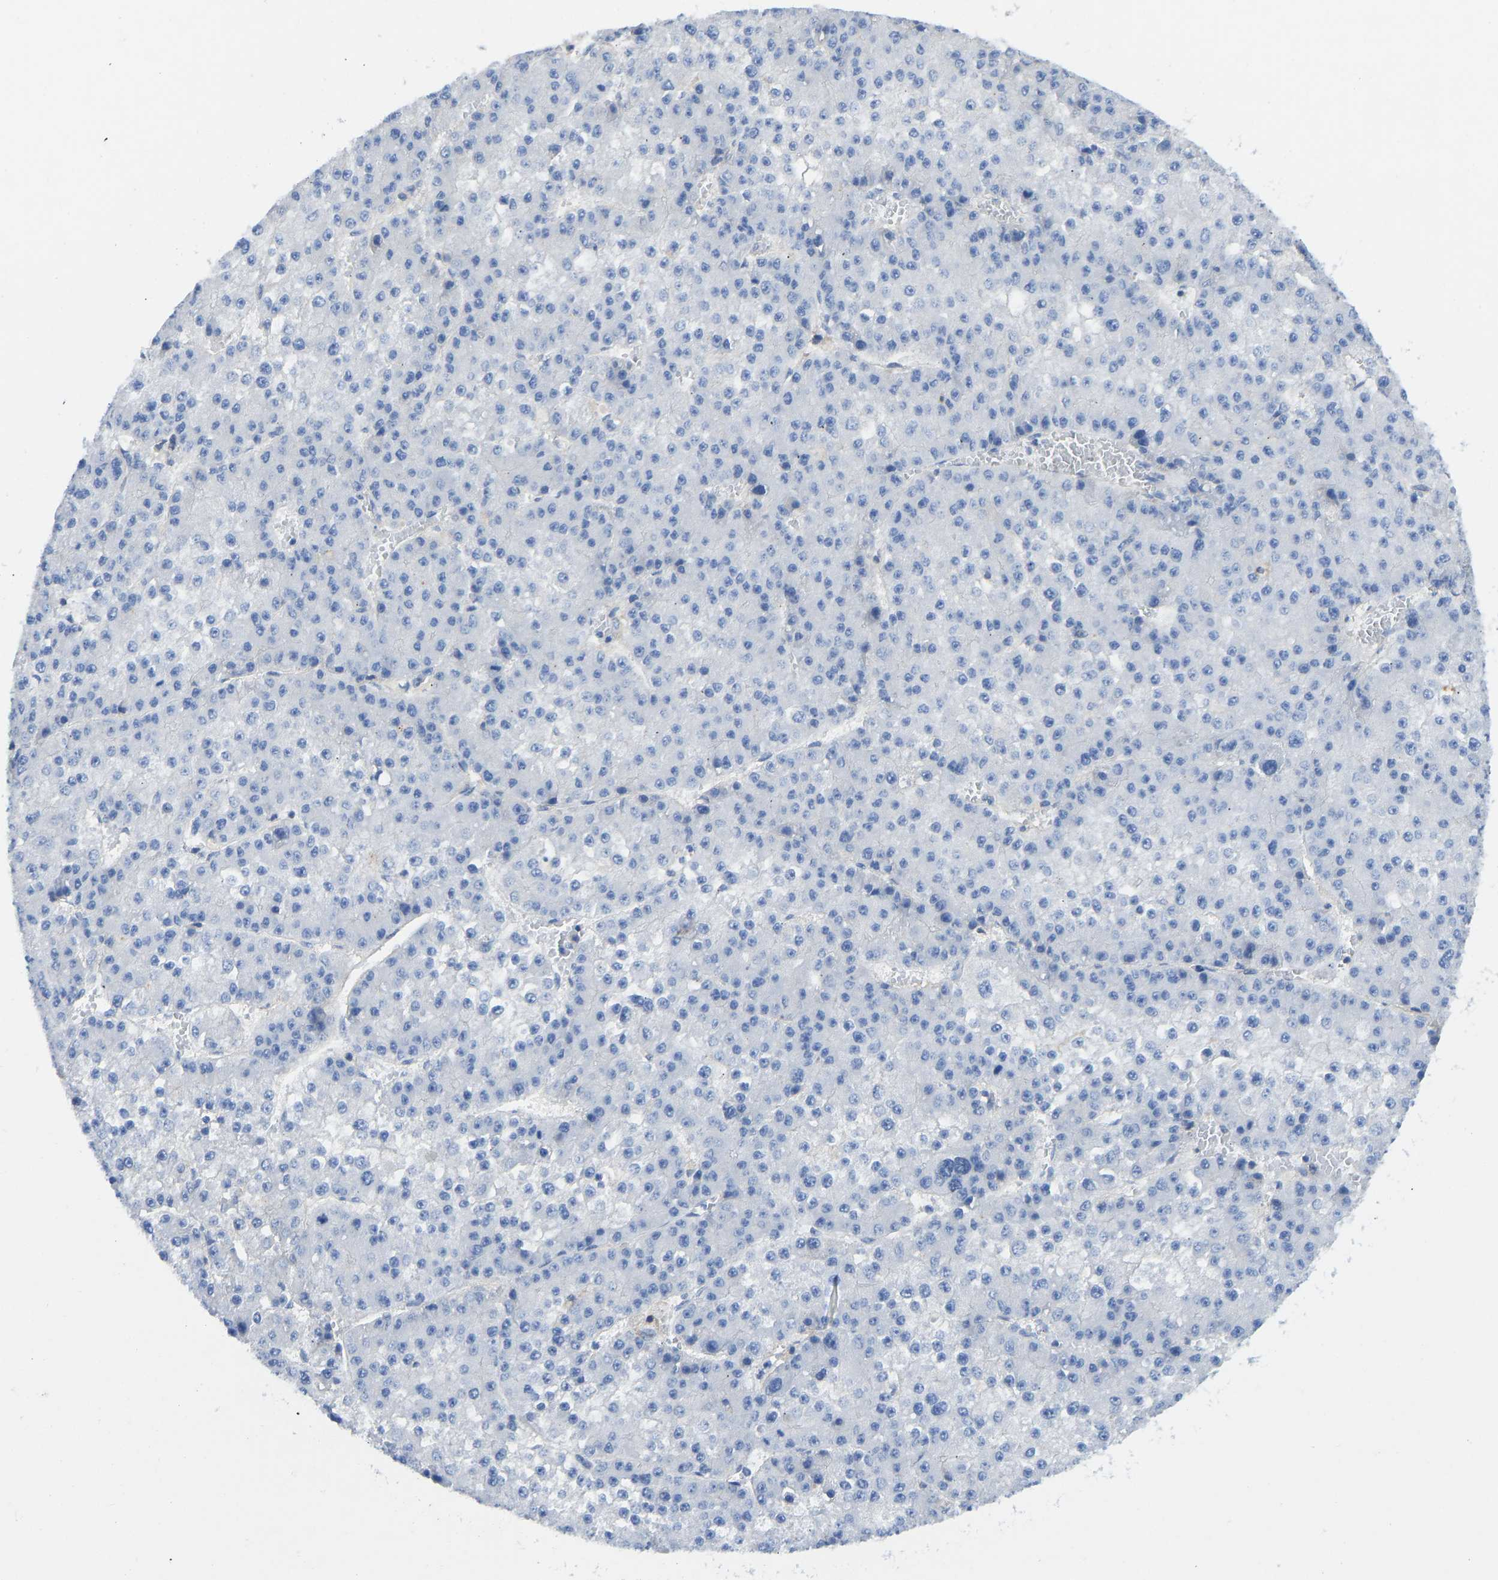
{"staining": {"intensity": "negative", "quantity": "none", "location": "none"}, "tissue": "liver cancer", "cell_type": "Tumor cells", "image_type": "cancer", "snomed": [{"axis": "morphology", "description": "Carcinoma, Hepatocellular, NOS"}, {"axis": "topography", "description": "Liver"}], "caption": "This is a photomicrograph of immunohistochemistry (IHC) staining of liver cancer (hepatocellular carcinoma), which shows no staining in tumor cells.", "gene": "NDRG3", "patient": {"sex": "female", "age": 73}}